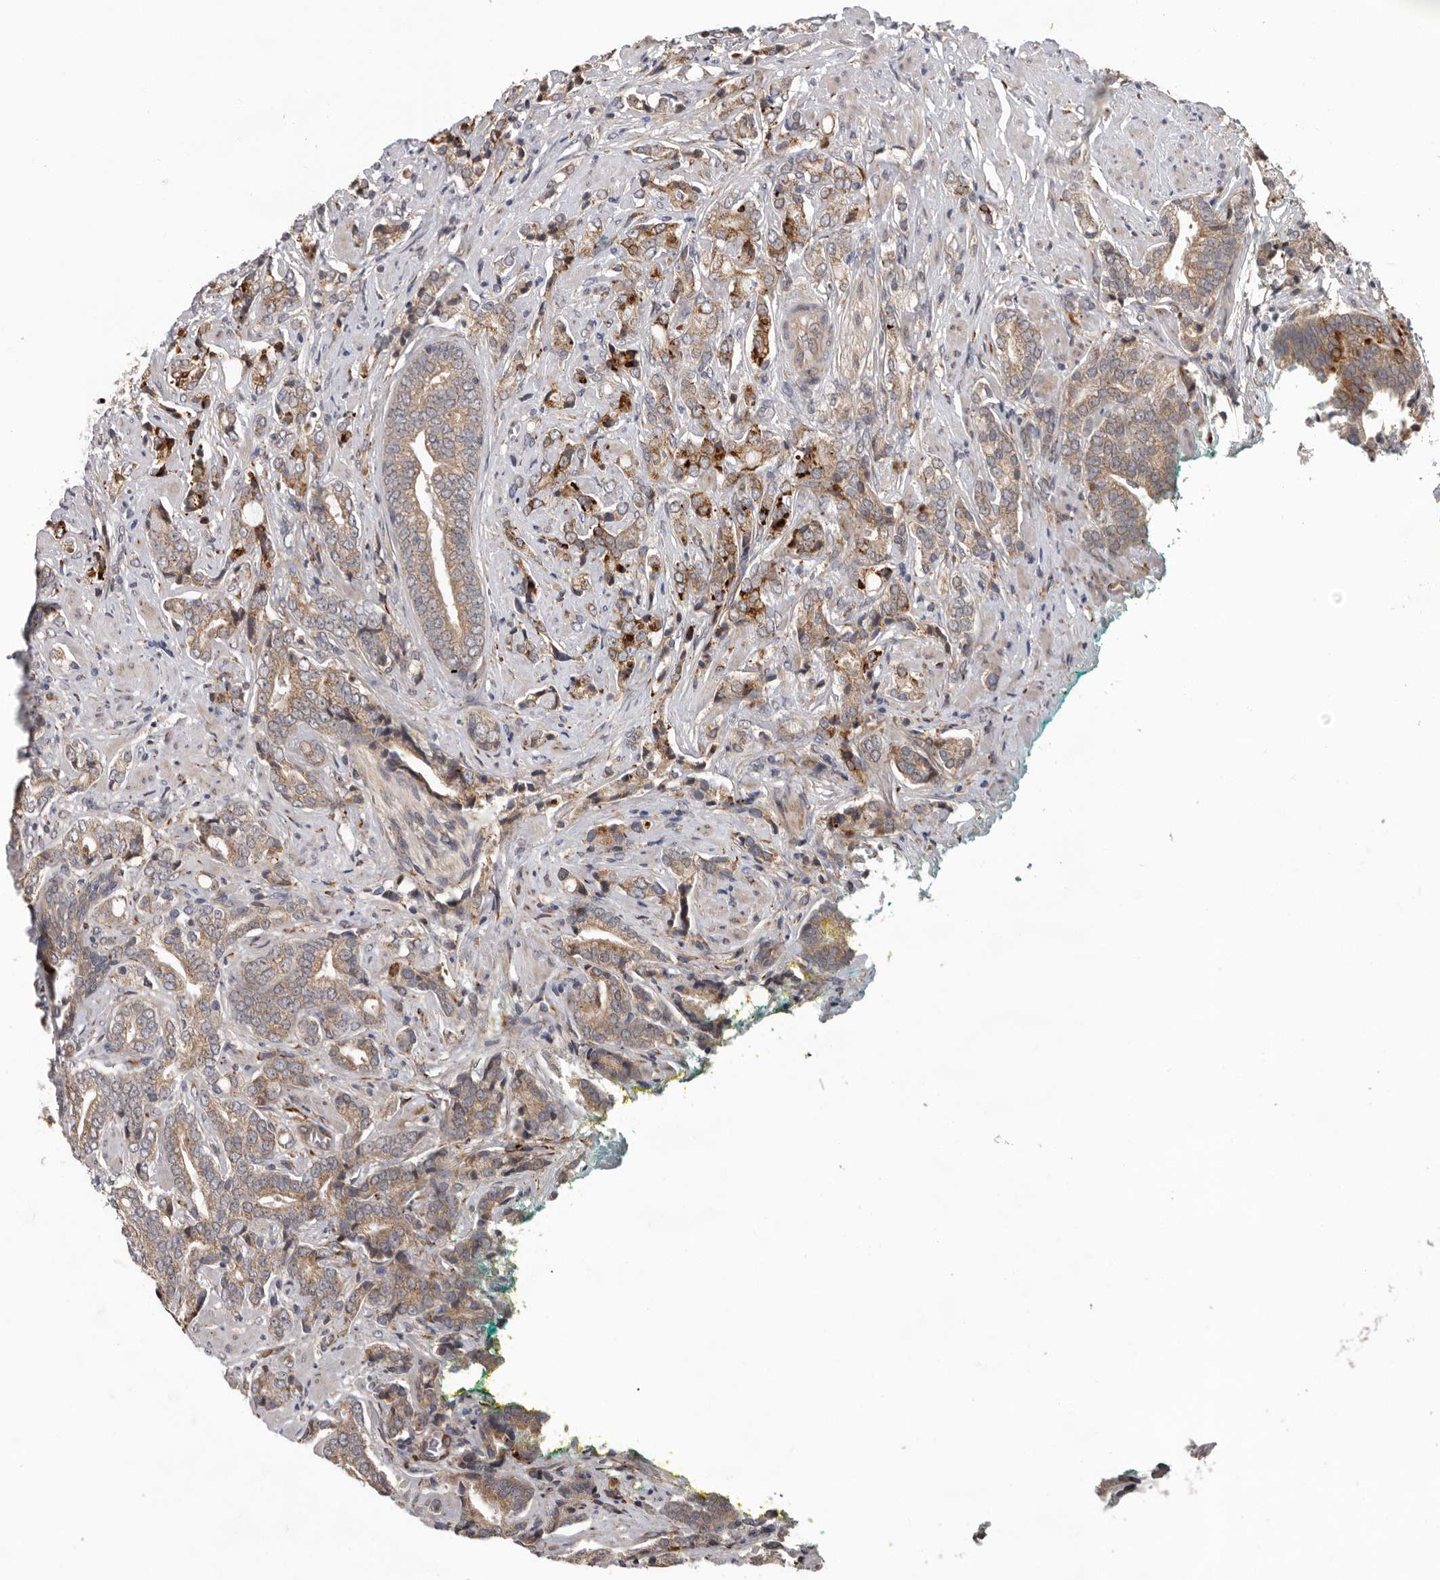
{"staining": {"intensity": "moderate", "quantity": "25%-75%", "location": "cytoplasmic/membranous"}, "tissue": "prostate cancer", "cell_type": "Tumor cells", "image_type": "cancer", "snomed": [{"axis": "morphology", "description": "Adenocarcinoma, High grade"}, {"axis": "topography", "description": "Prostate"}], "caption": "The histopathology image shows staining of prostate cancer (high-grade adenocarcinoma), revealing moderate cytoplasmic/membranous protein staining (brown color) within tumor cells.", "gene": "MTF1", "patient": {"sex": "male", "age": 57}}